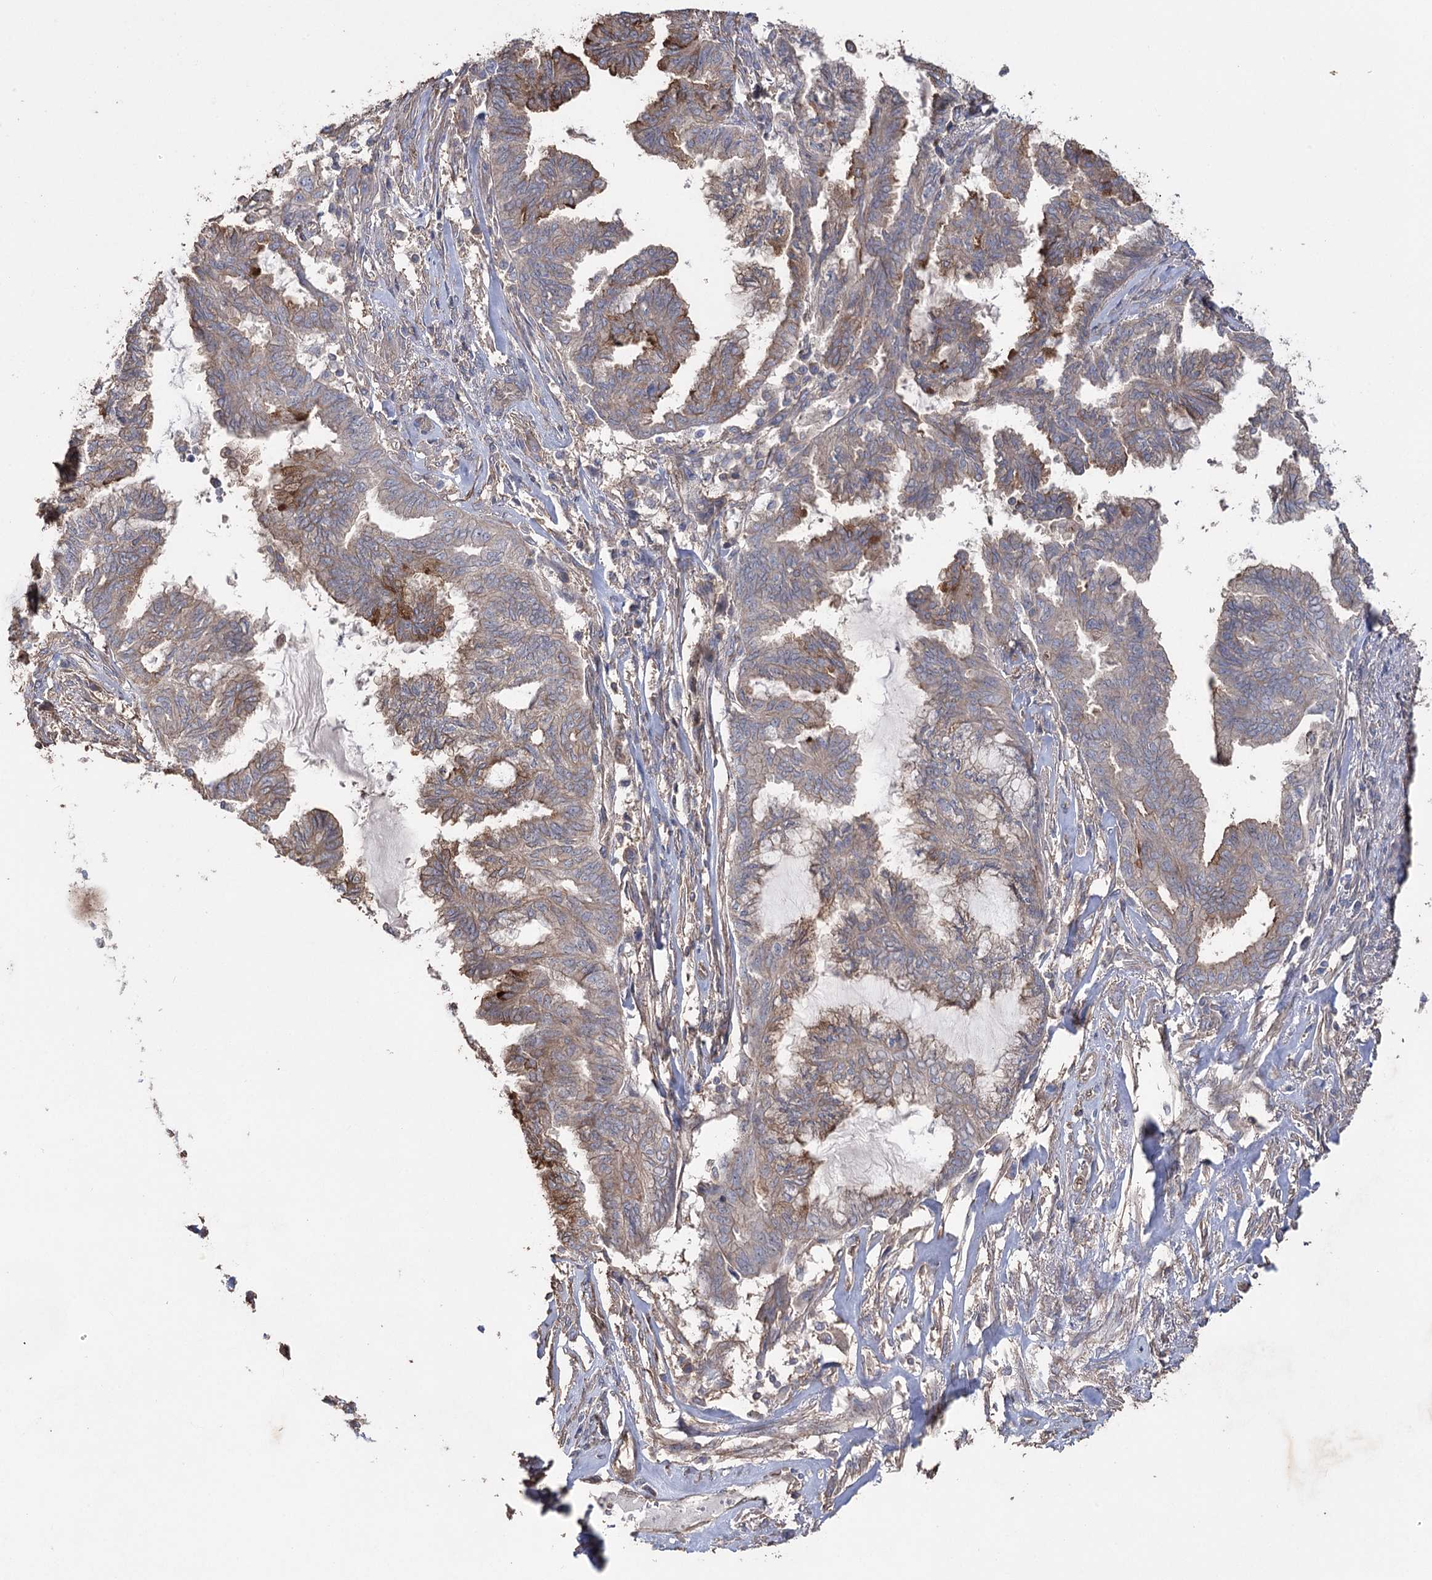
{"staining": {"intensity": "weak", "quantity": "25%-75%", "location": "cytoplasmic/membranous"}, "tissue": "endometrial cancer", "cell_type": "Tumor cells", "image_type": "cancer", "snomed": [{"axis": "morphology", "description": "Adenocarcinoma, NOS"}, {"axis": "topography", "description": "Endometrium"}], "caption": "Endometrial adenocarcinoma stained for a protein demonstrates weak cytoplasmic/membranous positivity in tumor cells. The protein of interest is shown in brown color, while the nuclei are stained blue.", "gene": "FAM13B", "patient": {"sex": "female", "age": 86}}